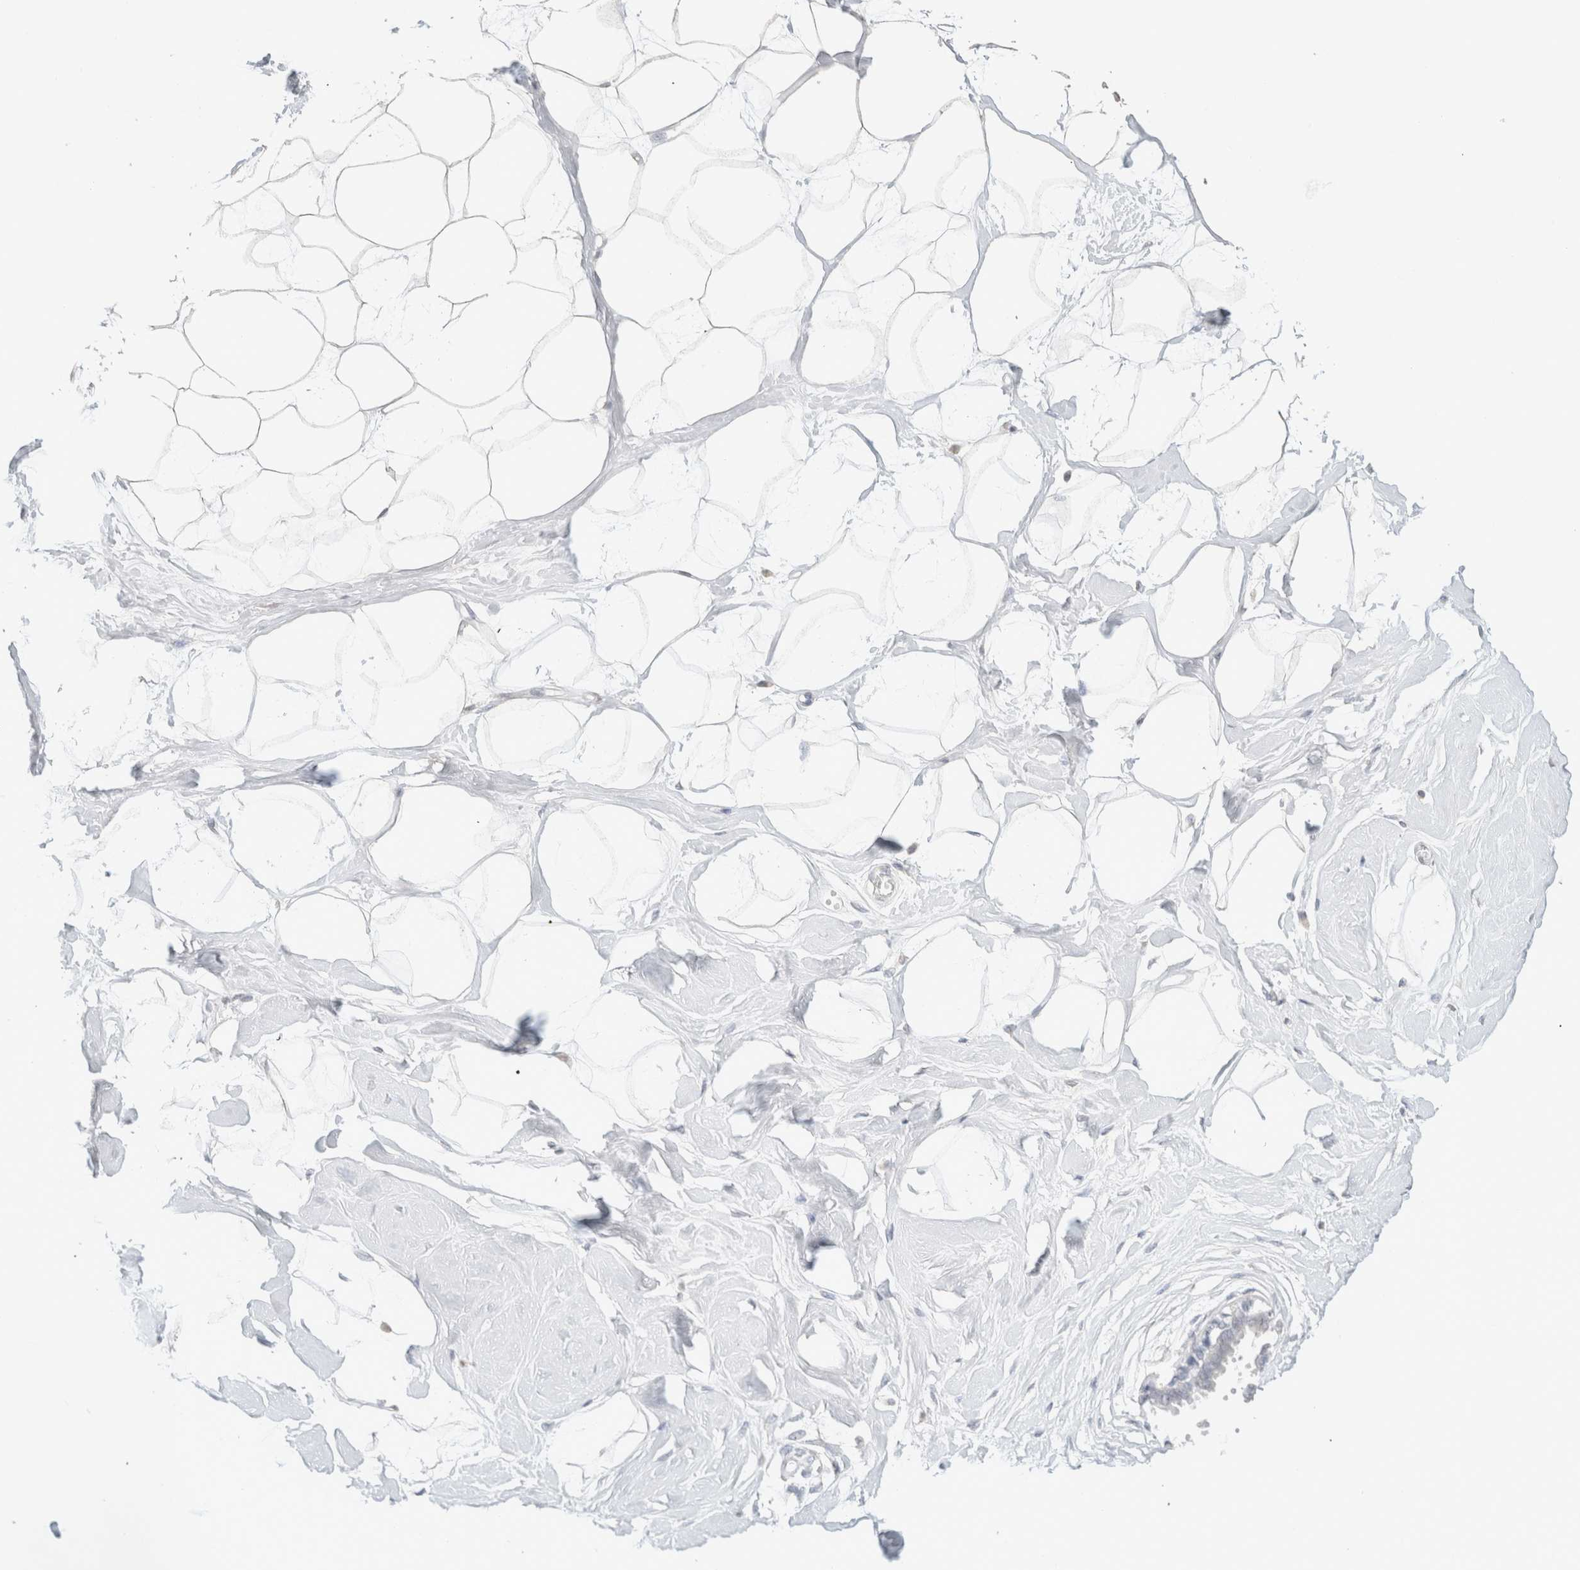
{"staining": {"intensity": "negative", "quantity": "none", "location": "none"}, "tissue": "breast", "cell_type": "Adipocytes", "image_type": "normal", "snomed": [{"axis": "morphology", "description": "Normal tissue, NOS"}, {"axis": "topography", "description": "Breast"}], "caption": "This is a photomicrograph of immunohistochemistry (IHC) staining of normal breast, which shows no positivity in adipocytes.", "gene": "CD80", "patient": {"sex": "female", "age": 45}}